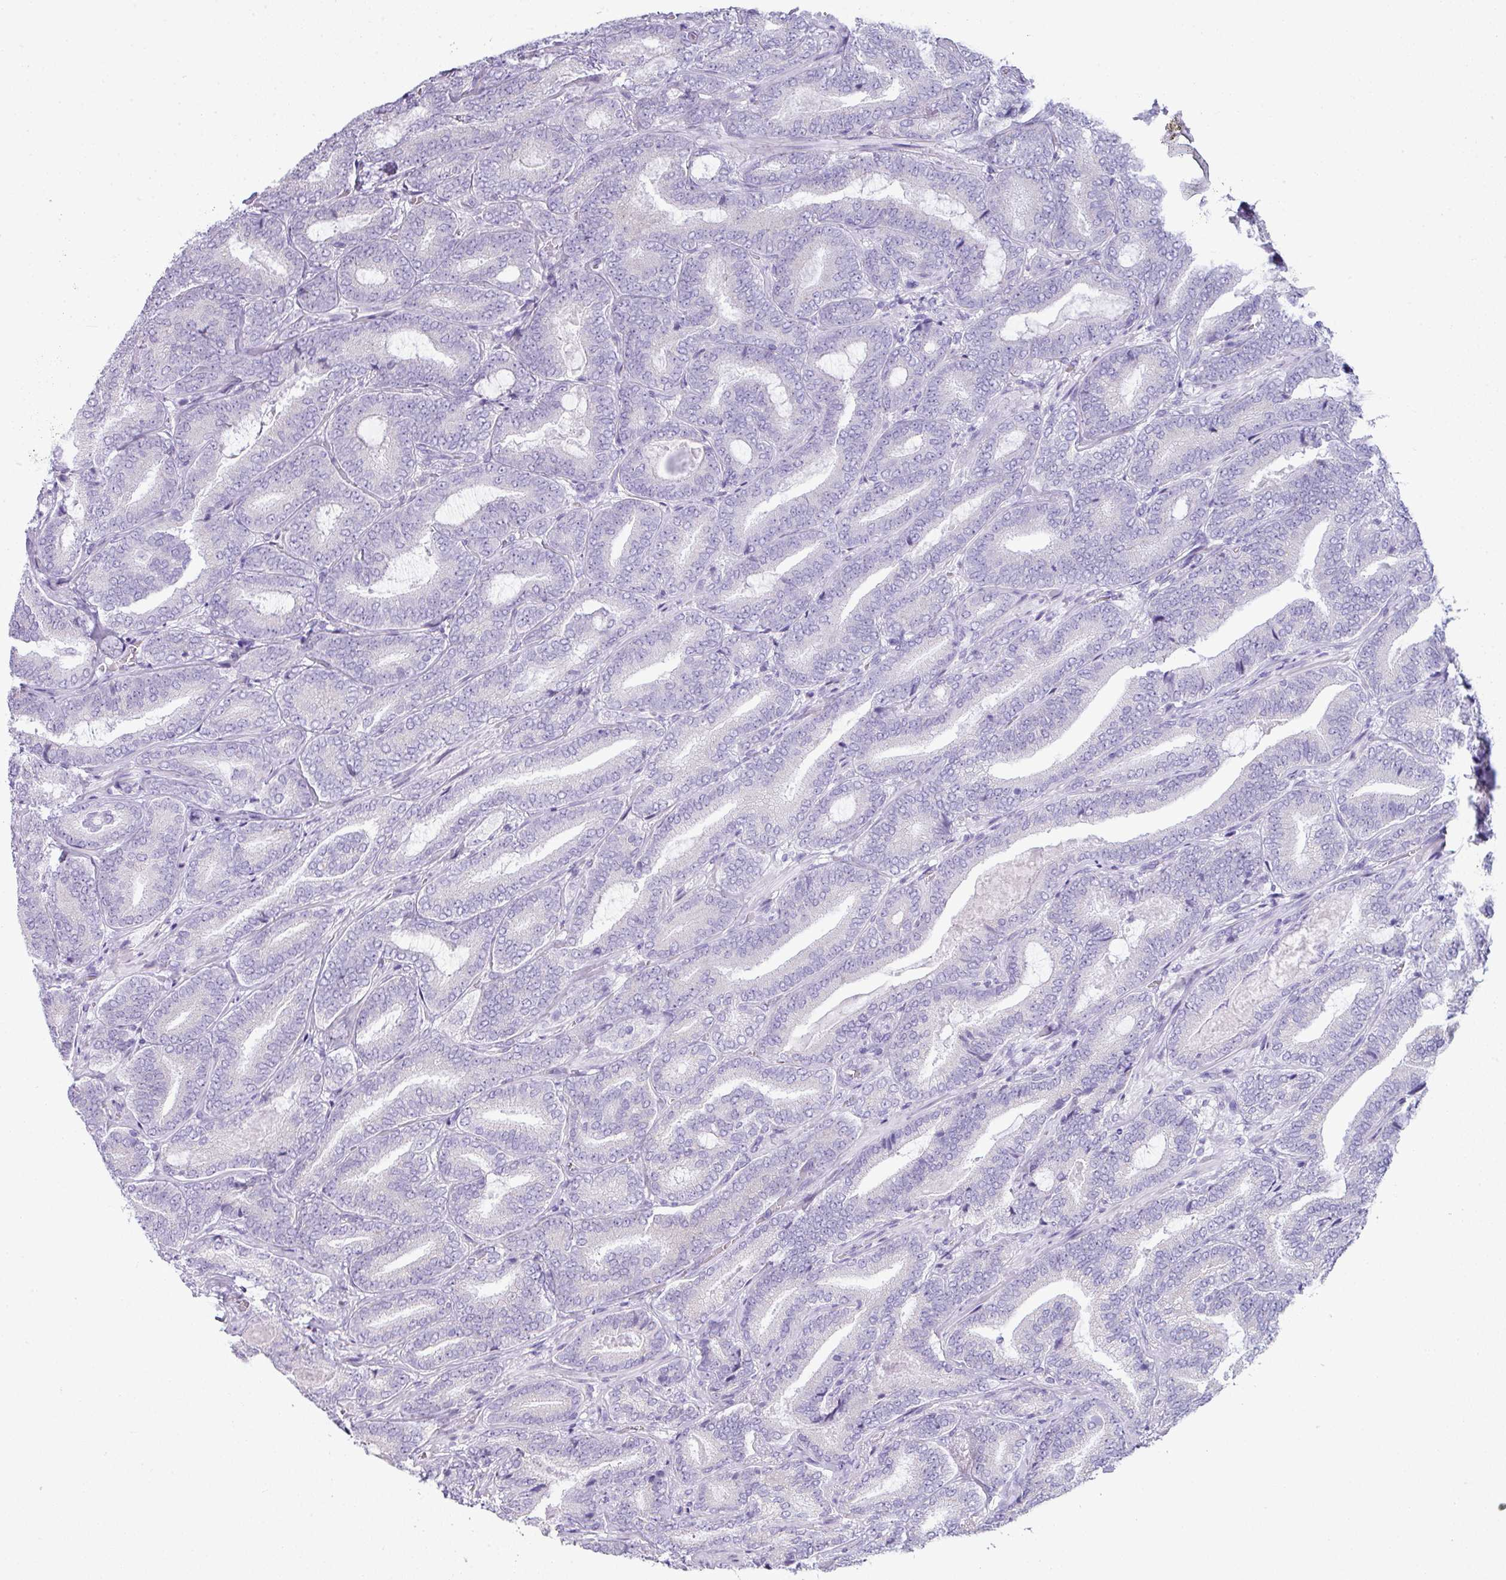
{"staining": {"intensity": "negative", "quantity": "none", "location": "none"}, "tissue": "prostate cancer", "cell_type": "Tumor cells", "image_type": "cancer", "snomed": [{"axis": "morphology", "description": "Adenocarcinoma, Low grade"}, {"axis": "topography", "description": "Prostate and seminal vesicle, NOS"}], "caption": "A histopathology image of prostate cancer (adenocarcinoma (low-grade)) stained for a protein demonstrates no brown staining in tumor cells.", "gene": "STAT5A", "patient": {"sex": "male", "age": 61}}